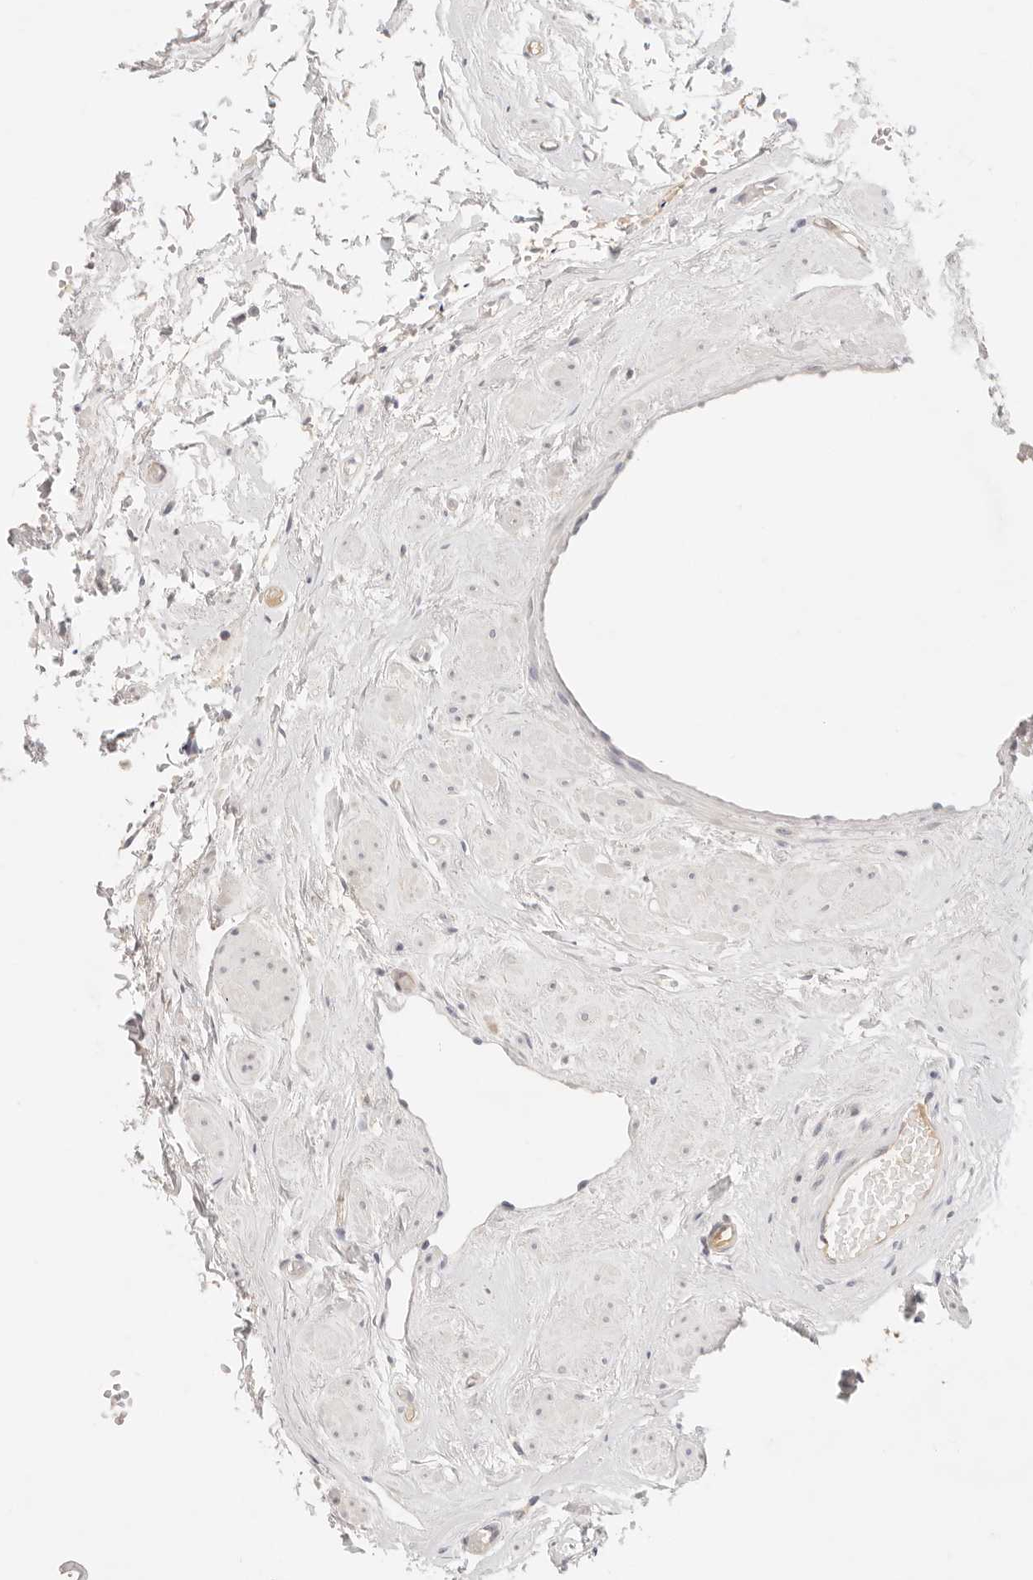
{"staining": {"intensity": "moderate", "quantity": "<25%", "location": "cytoplasmic/membranous"}, "tissue": "epididymis", "cell_type": "Glandular cells", "image_type": "normal", "snomed": [{"axis": "morphology", "description": "Normal tissue, NOS"}, {"axis": "topography", "description": "Epididymis"}], "caption": "Benign epididymis exhibits moderate cytoplasmic/membranous staining in about <25% of glandular cells The staining is performed using DAB brown chromogen to label protein expression. The nuclei are counter-stained blue using hematoxylin..", "gene": "SPHK1", "patient": {"sex": "male", "age": 79}}